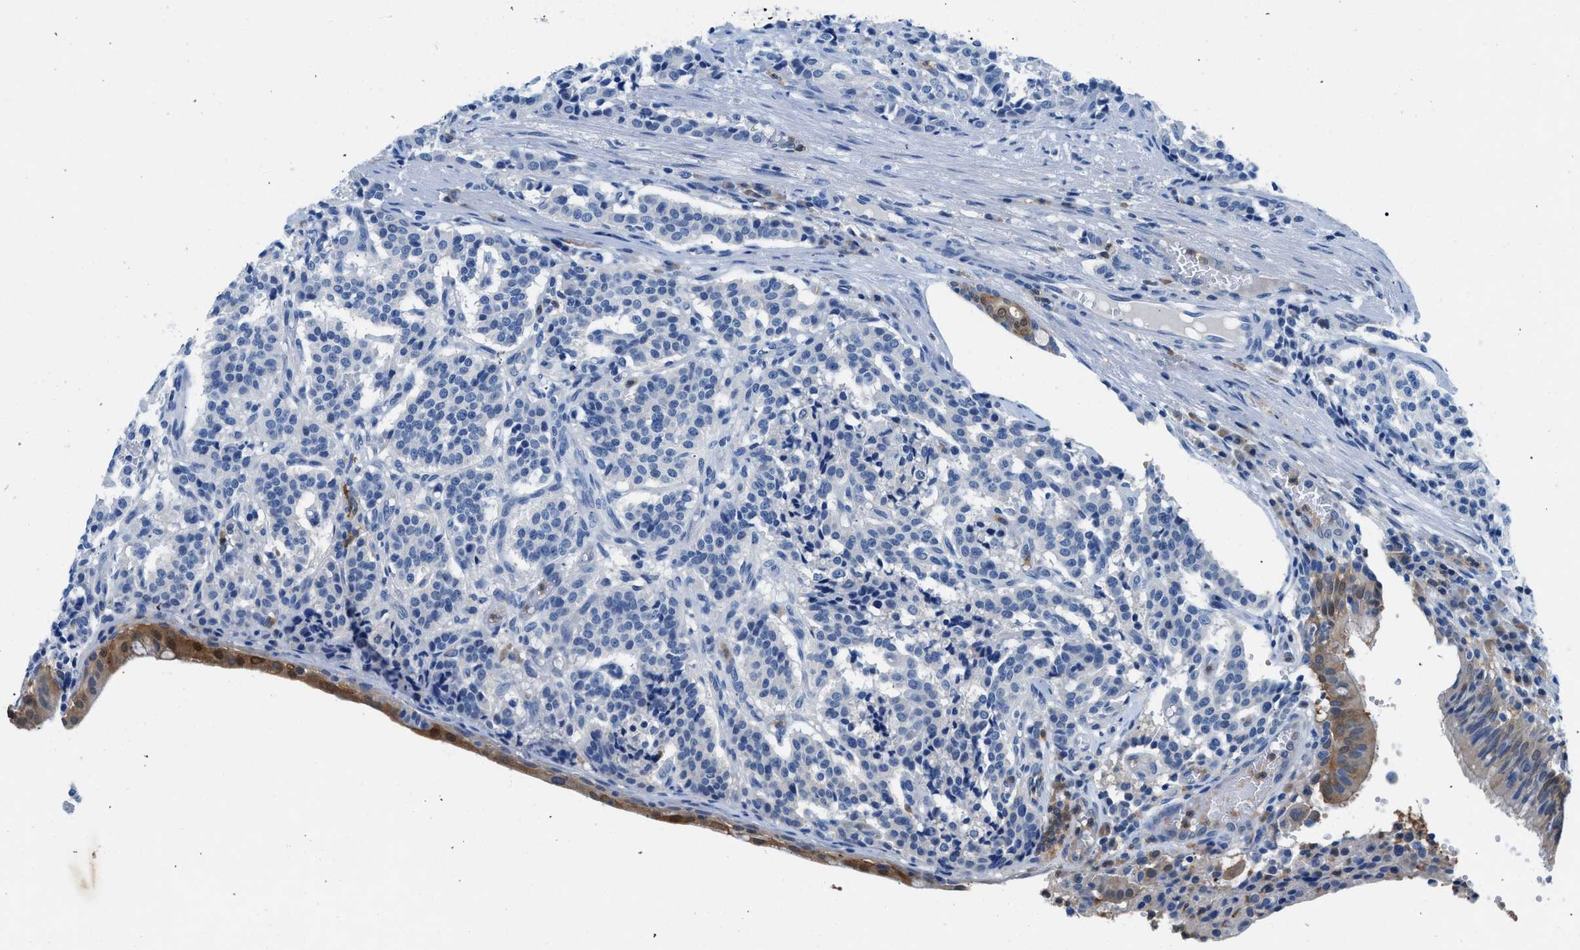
{"staining": {"intensity": "negative", "quantity": "none", "location": "none"}, "tissue": "carcinoid", "cell_type": "Tumor cells", "image_type": "cancer", "snomed": [{"axis": "morphology", "description": "Carcinoid, malignant, NOS"}, {"axis": "topography", "description": "Lung"}], "caption": "Histopathology image shows no protein positivity in tumor cells of carcinoid (malignant) tissue. The staining is performed using DAB brown chromogen with nuclei counter-stained in using hematoxylin.", "gene": "FADS6", "patient": {"sex": "male", "age": 30}}